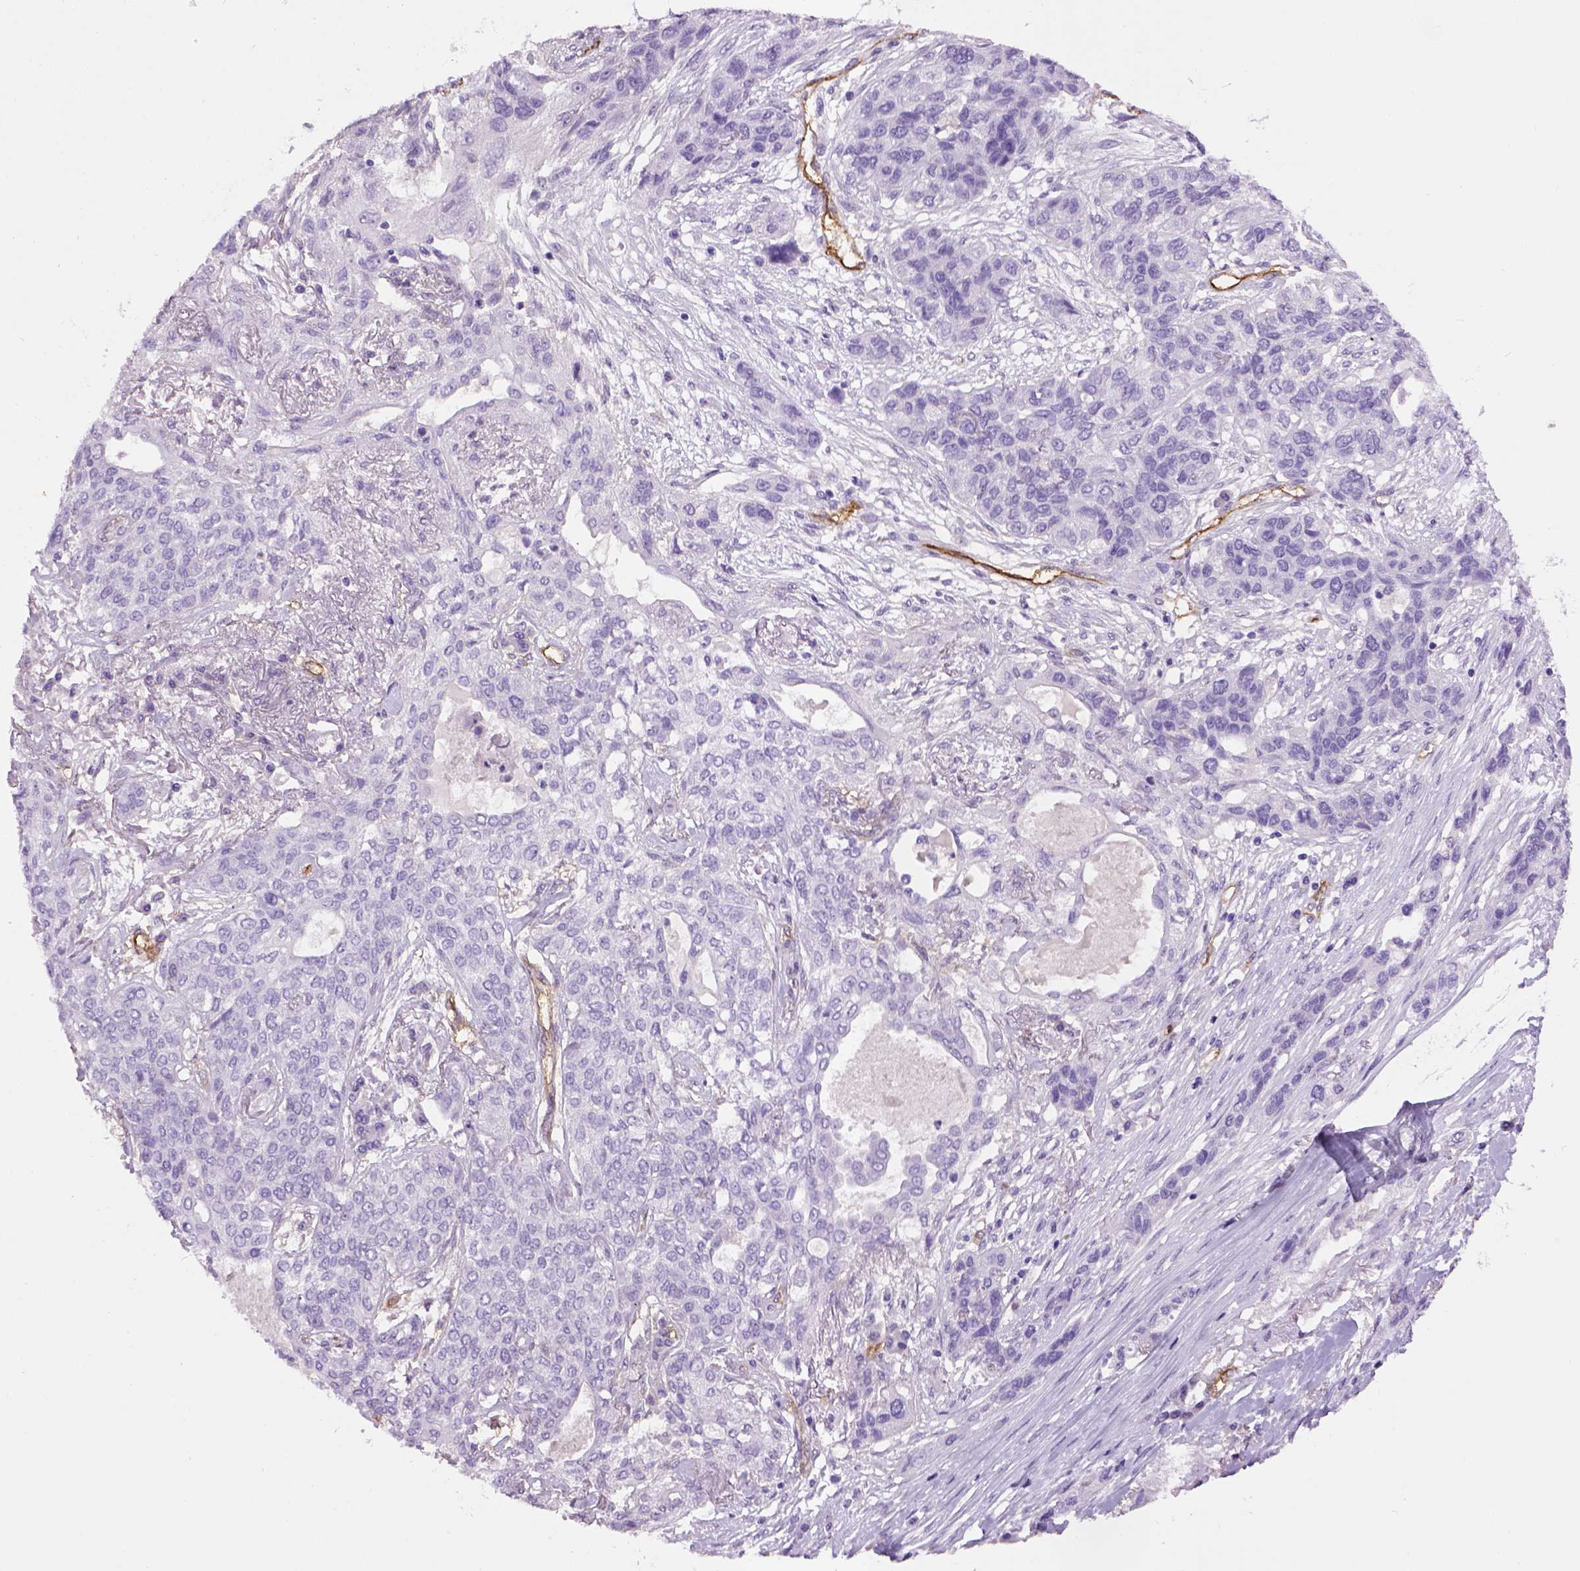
{"staining": {"intensity": "negative", "quantity": "none", "location": "none"}, "tissue": "lung cancer", "cell_type": "Tumor cells", "image_type": "cancer", "snomed": [{"axis": "morphology", "description": "Squamous cell carcinoma, NOS"}, {"axis": "topography", "description": "Lung"}], "caption": "The immunohistochemistry (IHC) micrograph has no significant staining in tumor cells of lung cancer tissue.", "gene": "ENG", "patient": {"sex": "female", "age": 70}}